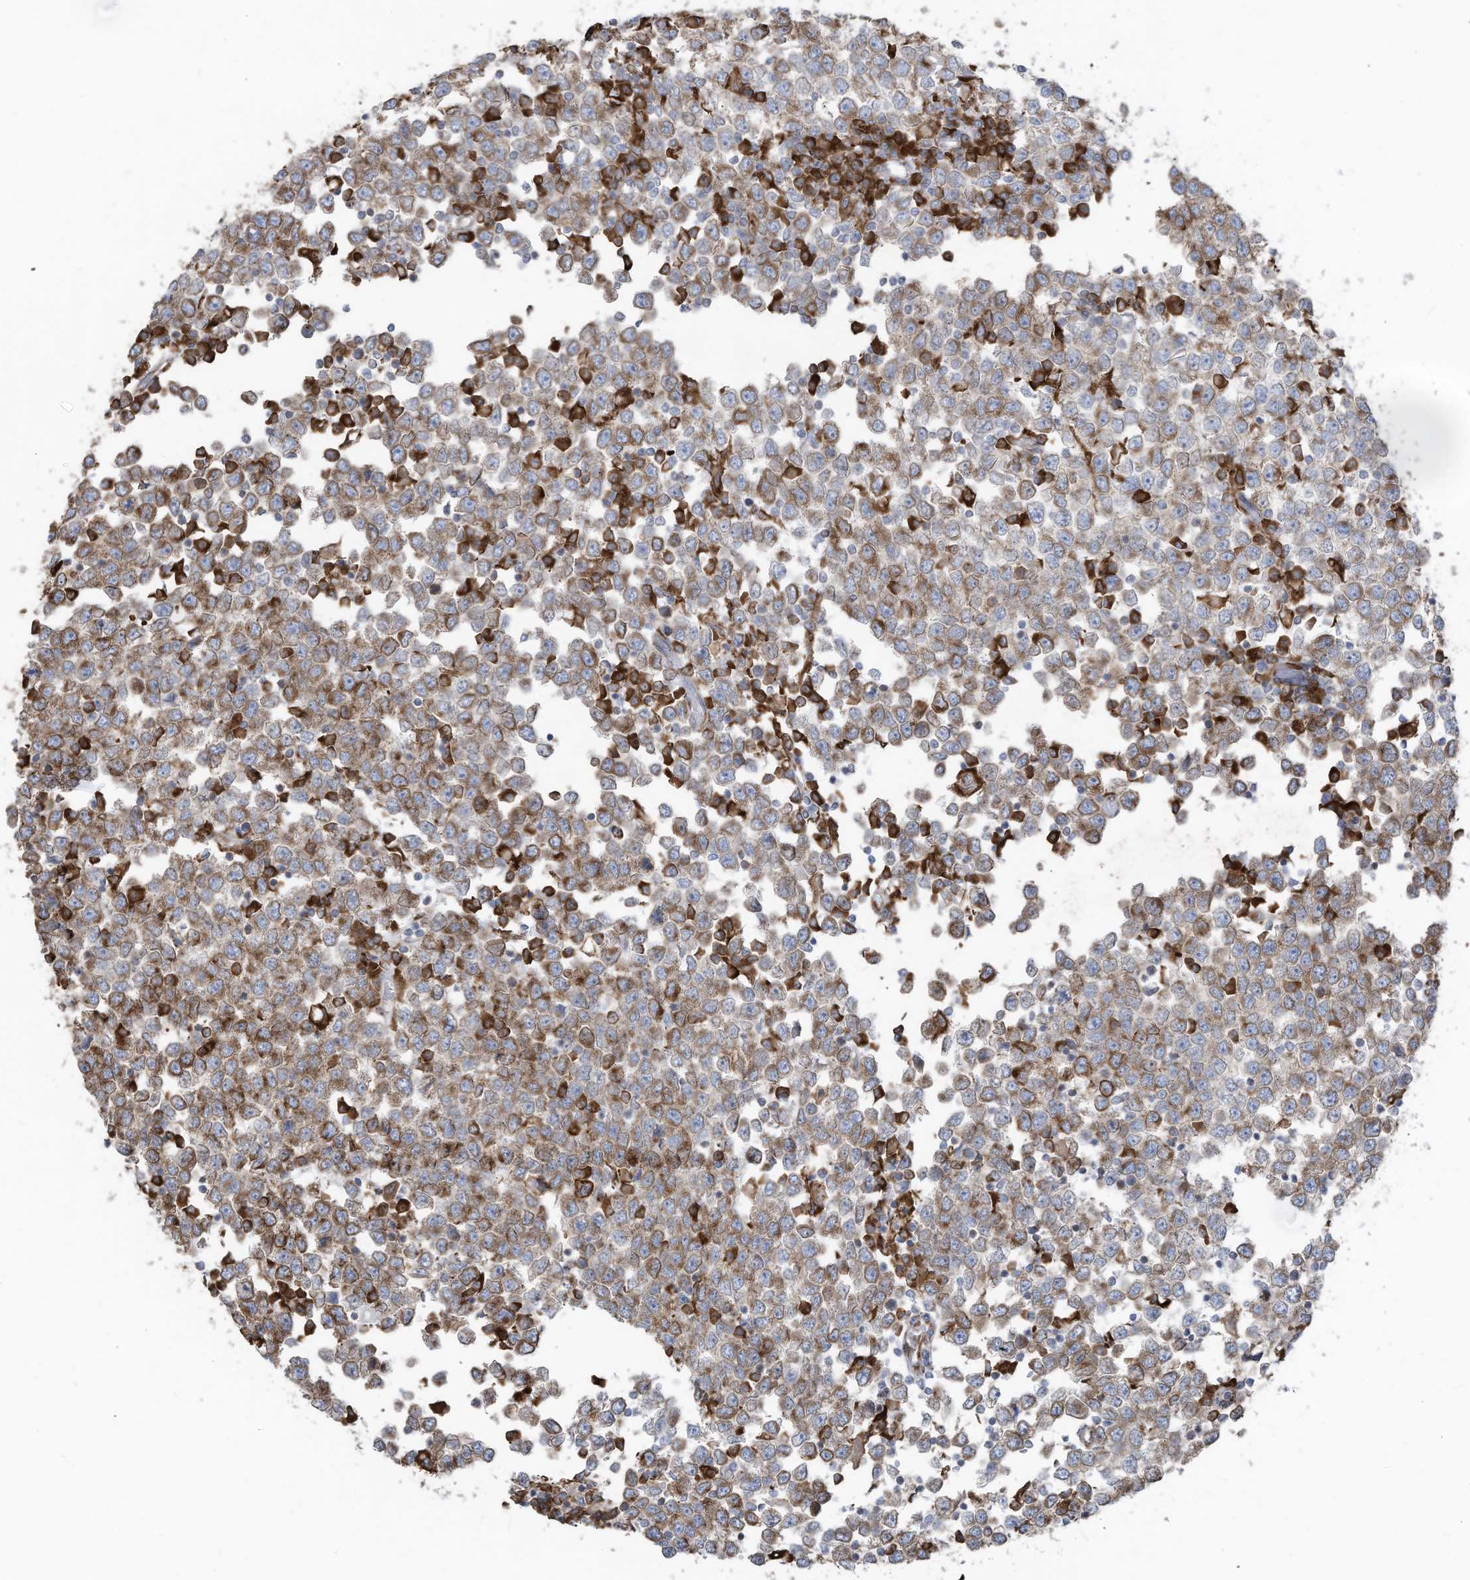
{"staining": {"intensity": "moderate", "quantity": ">75%", "location": "cytoplasmic/membranous"}, "tissue": "testis cancer", "cell_type": "Tumor cells", "image_type": "cancer", "snomed": [{"axis": "morphology", "description": "Seminoma, NOS"}, {"axis": "topography", "description": "Testis"}], "caption": "An image of testis seminoma stained for a protein reveals moderate cytoplasmic/membranous brown staining in tumor cells.", "gene": "ZNF354C", "patient": {"sex": "male", "age": 65}}